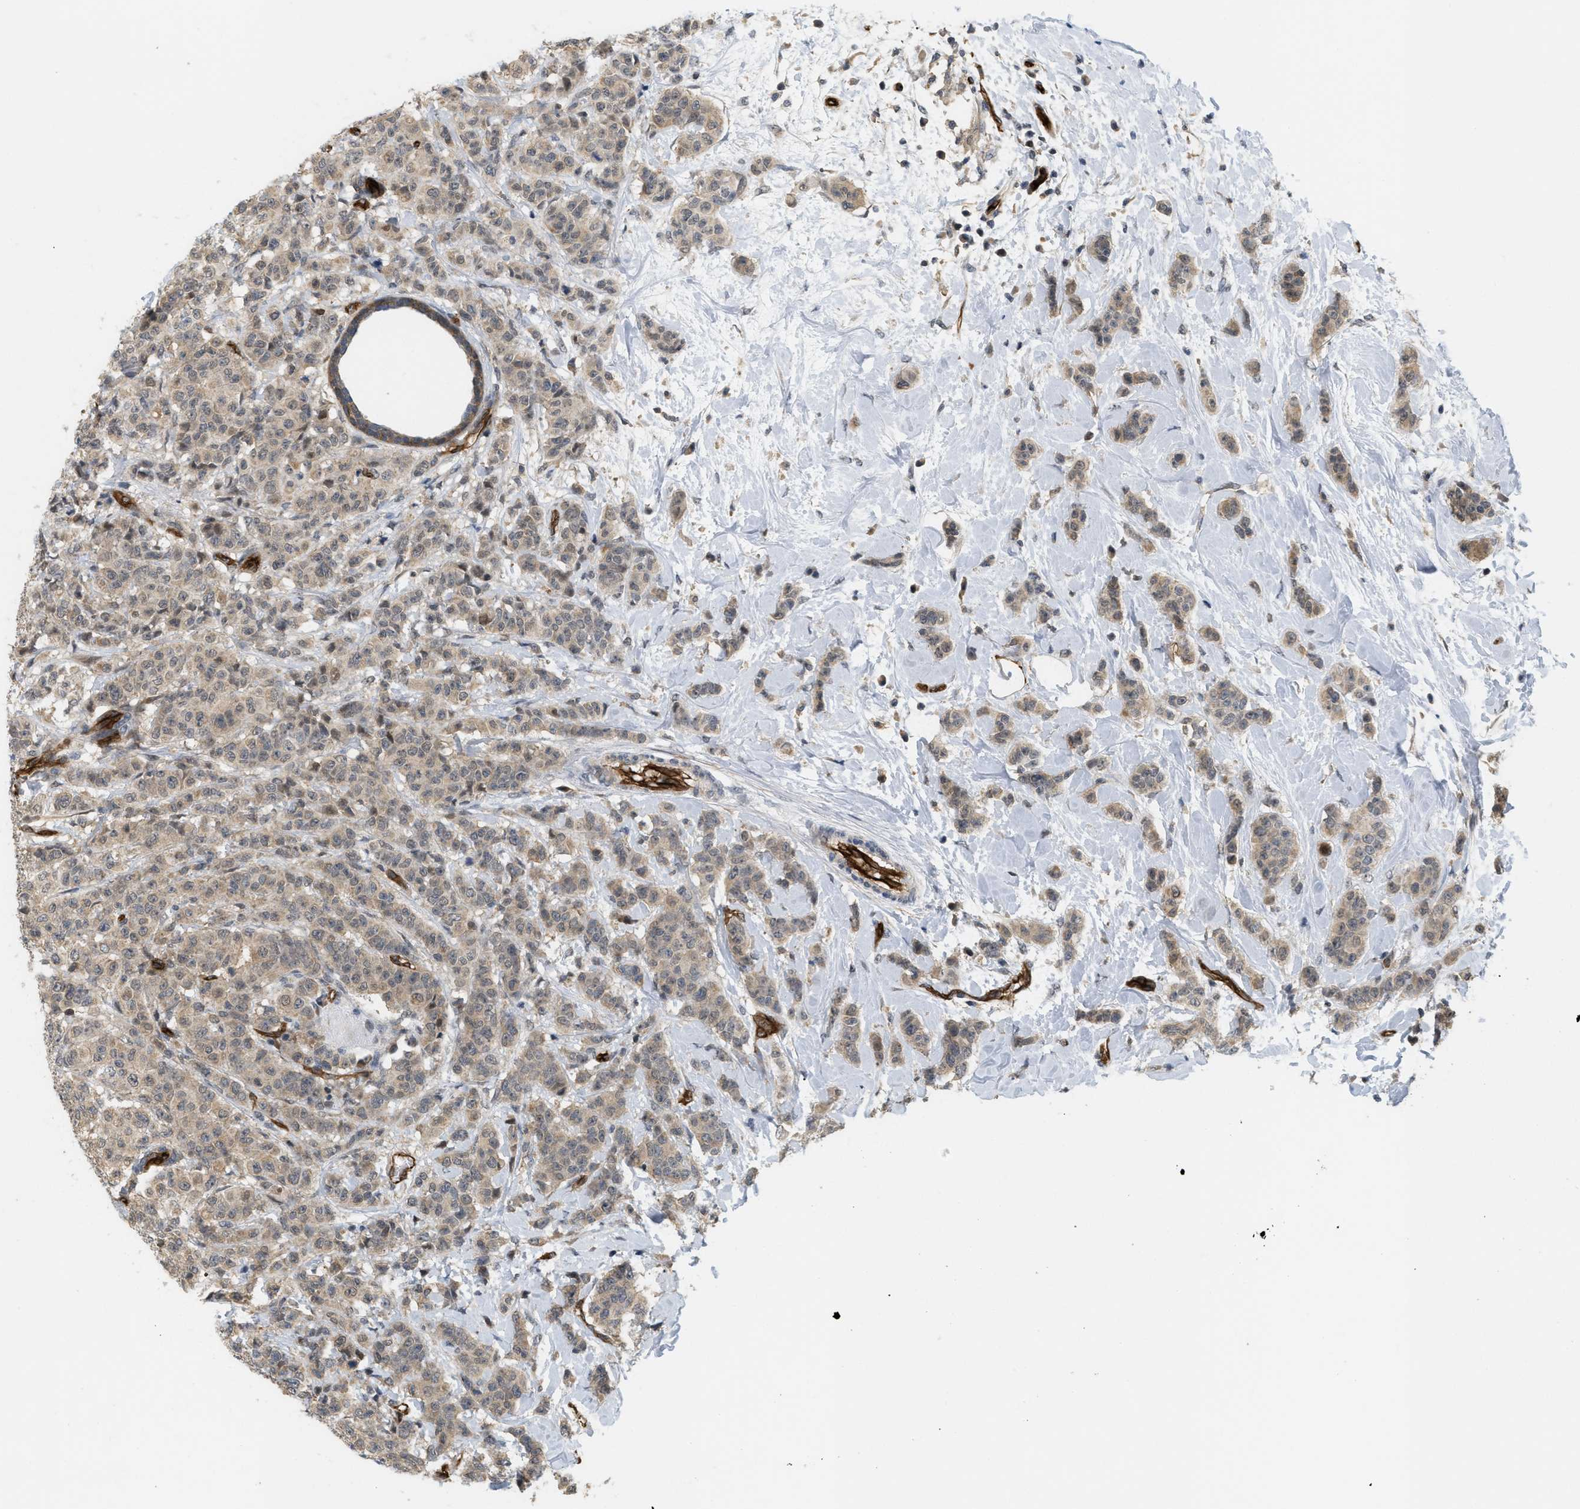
{"staining": {"intensity": "moderate", "quantity": ">75%", "location": "cytoplasmic/membranous"}, "tissue": "breast cancer", "cell_type": "Tumor cells", "image_type": "cancer", "snomed": [{"axis": "morphology", "description": "Normal tissue, NOS"}, {"axis": "morphology", "description": "Duct carcinoma"}, {"axis": "topography", "description": "Breast"}], "caption": "Immunohistochemistry (IHC) staining of intraductal carcinoma (breast), which demonstrates medium levels of moderate cytoplasmic/membranous staining in about >75% of tumor cells indicating moderate cytoplasmic/membranous protein expression. The staining was performed using DAB (3,3'-diaminobenzidine) (brown) for protein detection and nuclei were counterstained in hematoxylin (blue).", "gene": "PALMD", "patient": {"sex": "female", "age": 40}}